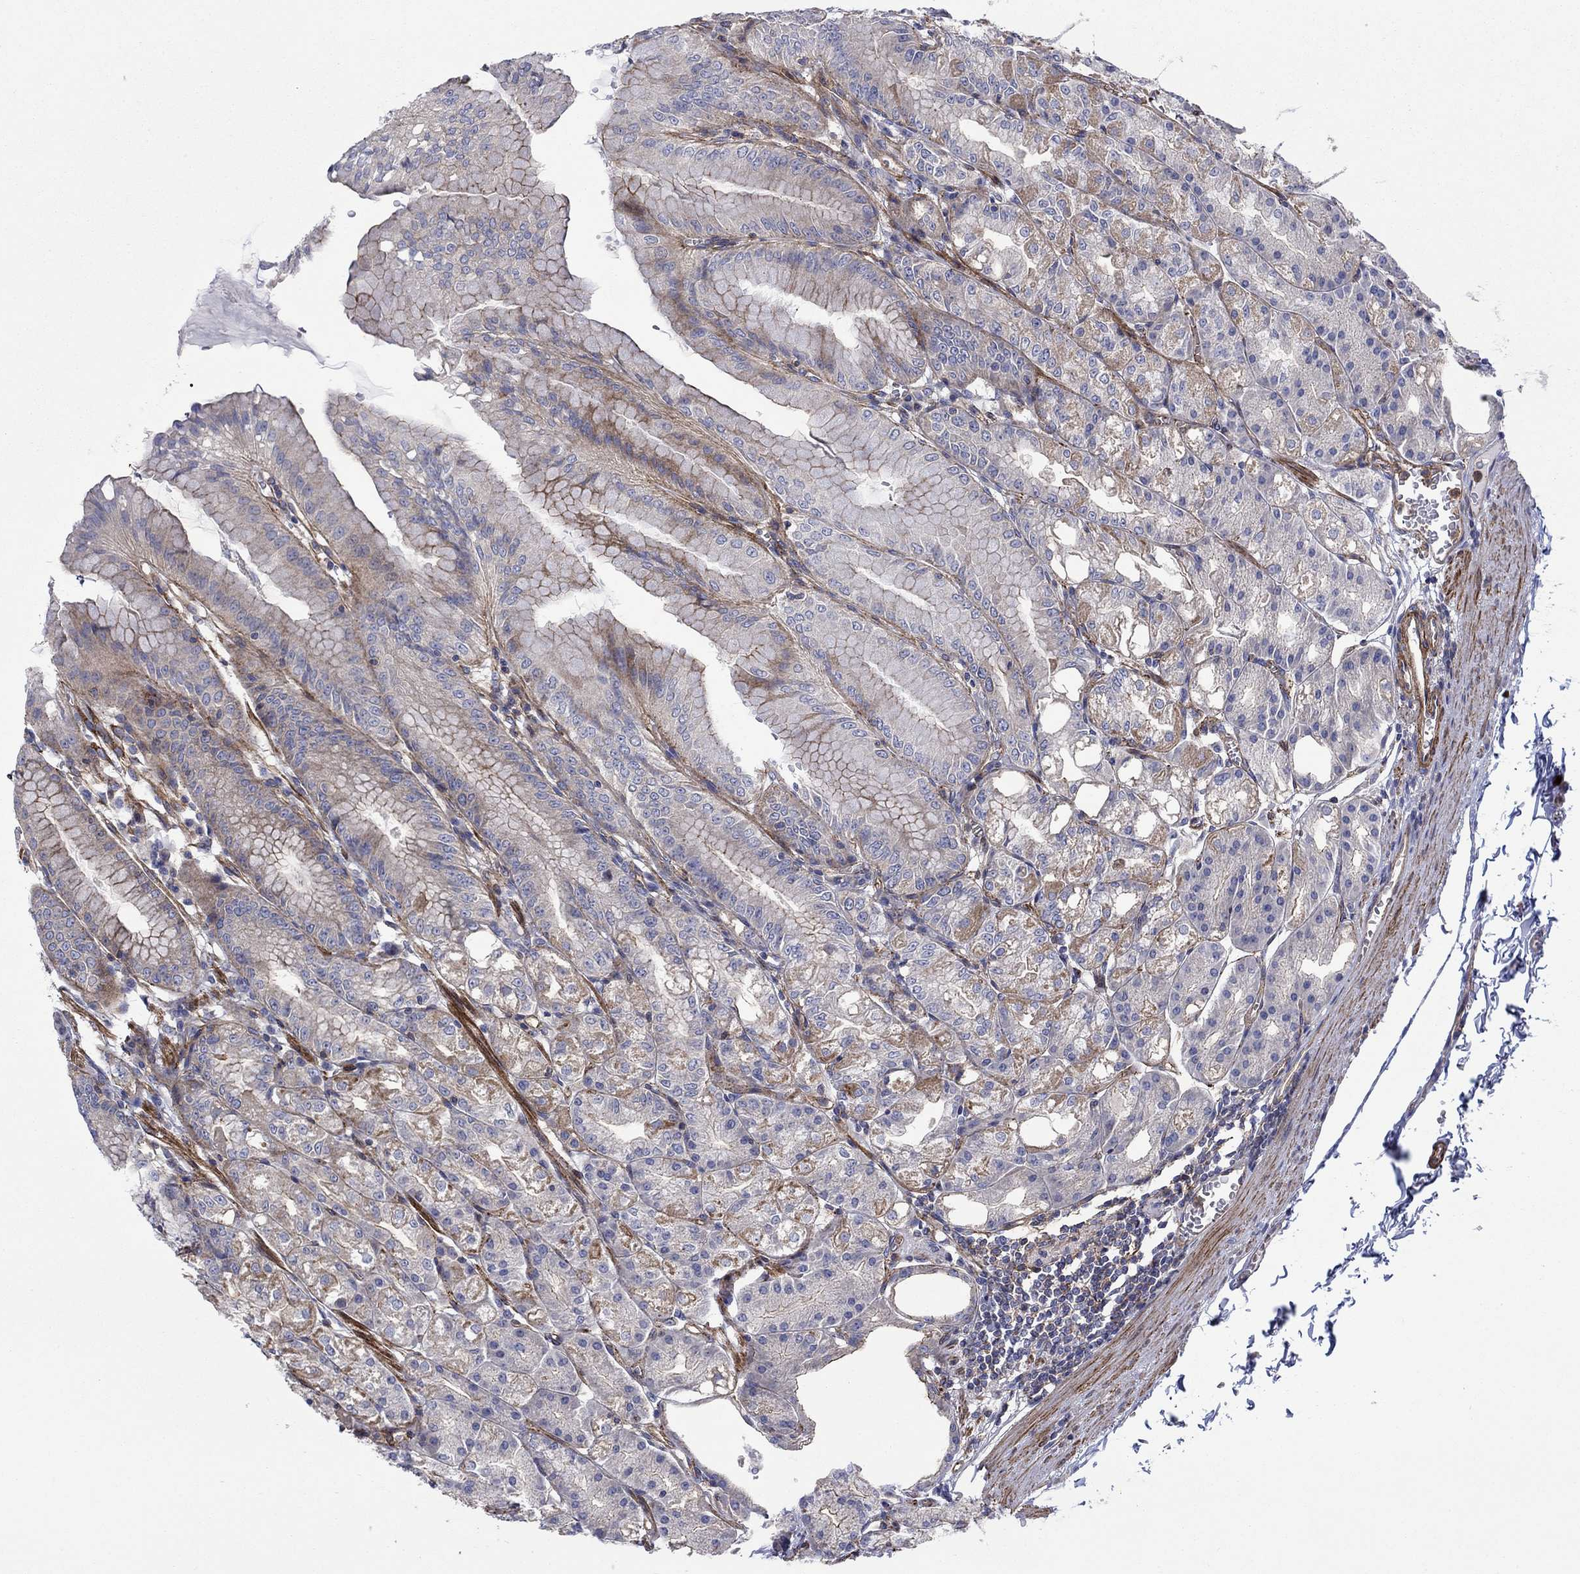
{"staining": {"intensity": "moderate", "quantity": "<25%", "location": "cytoplasmic/membranous"}, "tissue": "stomach", "cell_type": "Glandular cells", "image_type": "normal", "snomed": [{"axis": "morphology", "description": "Normal tissue, NOS"}, {"axis": "topography", "description": "Stomach"}], "caption": "Moderate cytoplasmic/membranous expression is present in about <25% of glandular cells in unremarkable stomach.", "gene": "PAG1", "patient": {"sex": "male", "age": 71}}